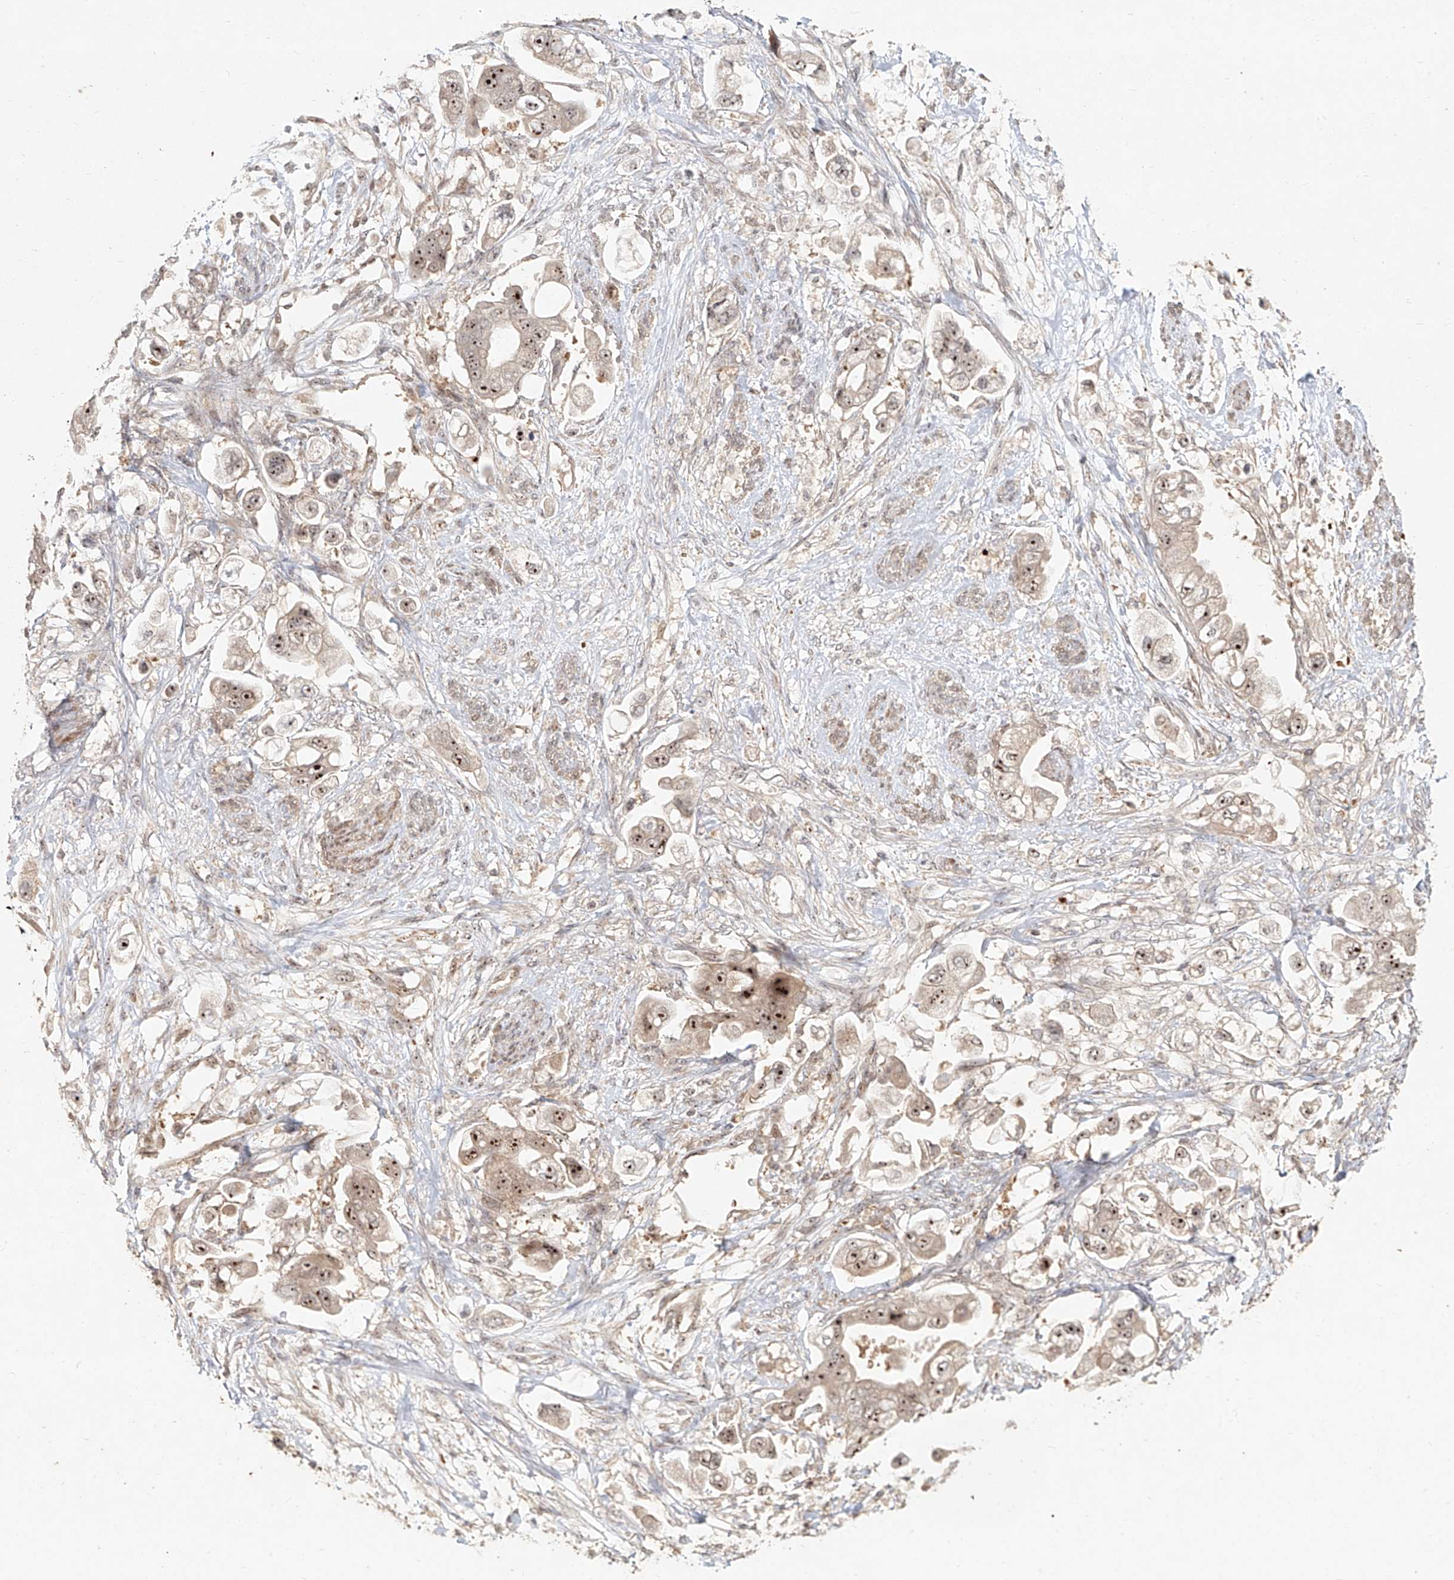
{"staining": {"intensity": "strong", "quantity": ">75%", "location": "nuclear"}, "tissue": "stomach cancer", "cell_type": "Tumor cells", "image_type": "cancer", "snomed": [{"axis": "morphology", "description": "Adenocarcinoma, NOS"}, {"axis": "topography", "description": "Stomach"}], "caption": "There is high levels of strong nuclear expression in tumor cells of adenocarcinoma (stomach), as demonstrated by immunohistochemical staining (brown color).", "gene": "BYSL", "patient": {"sex": "male", "age": 62}}